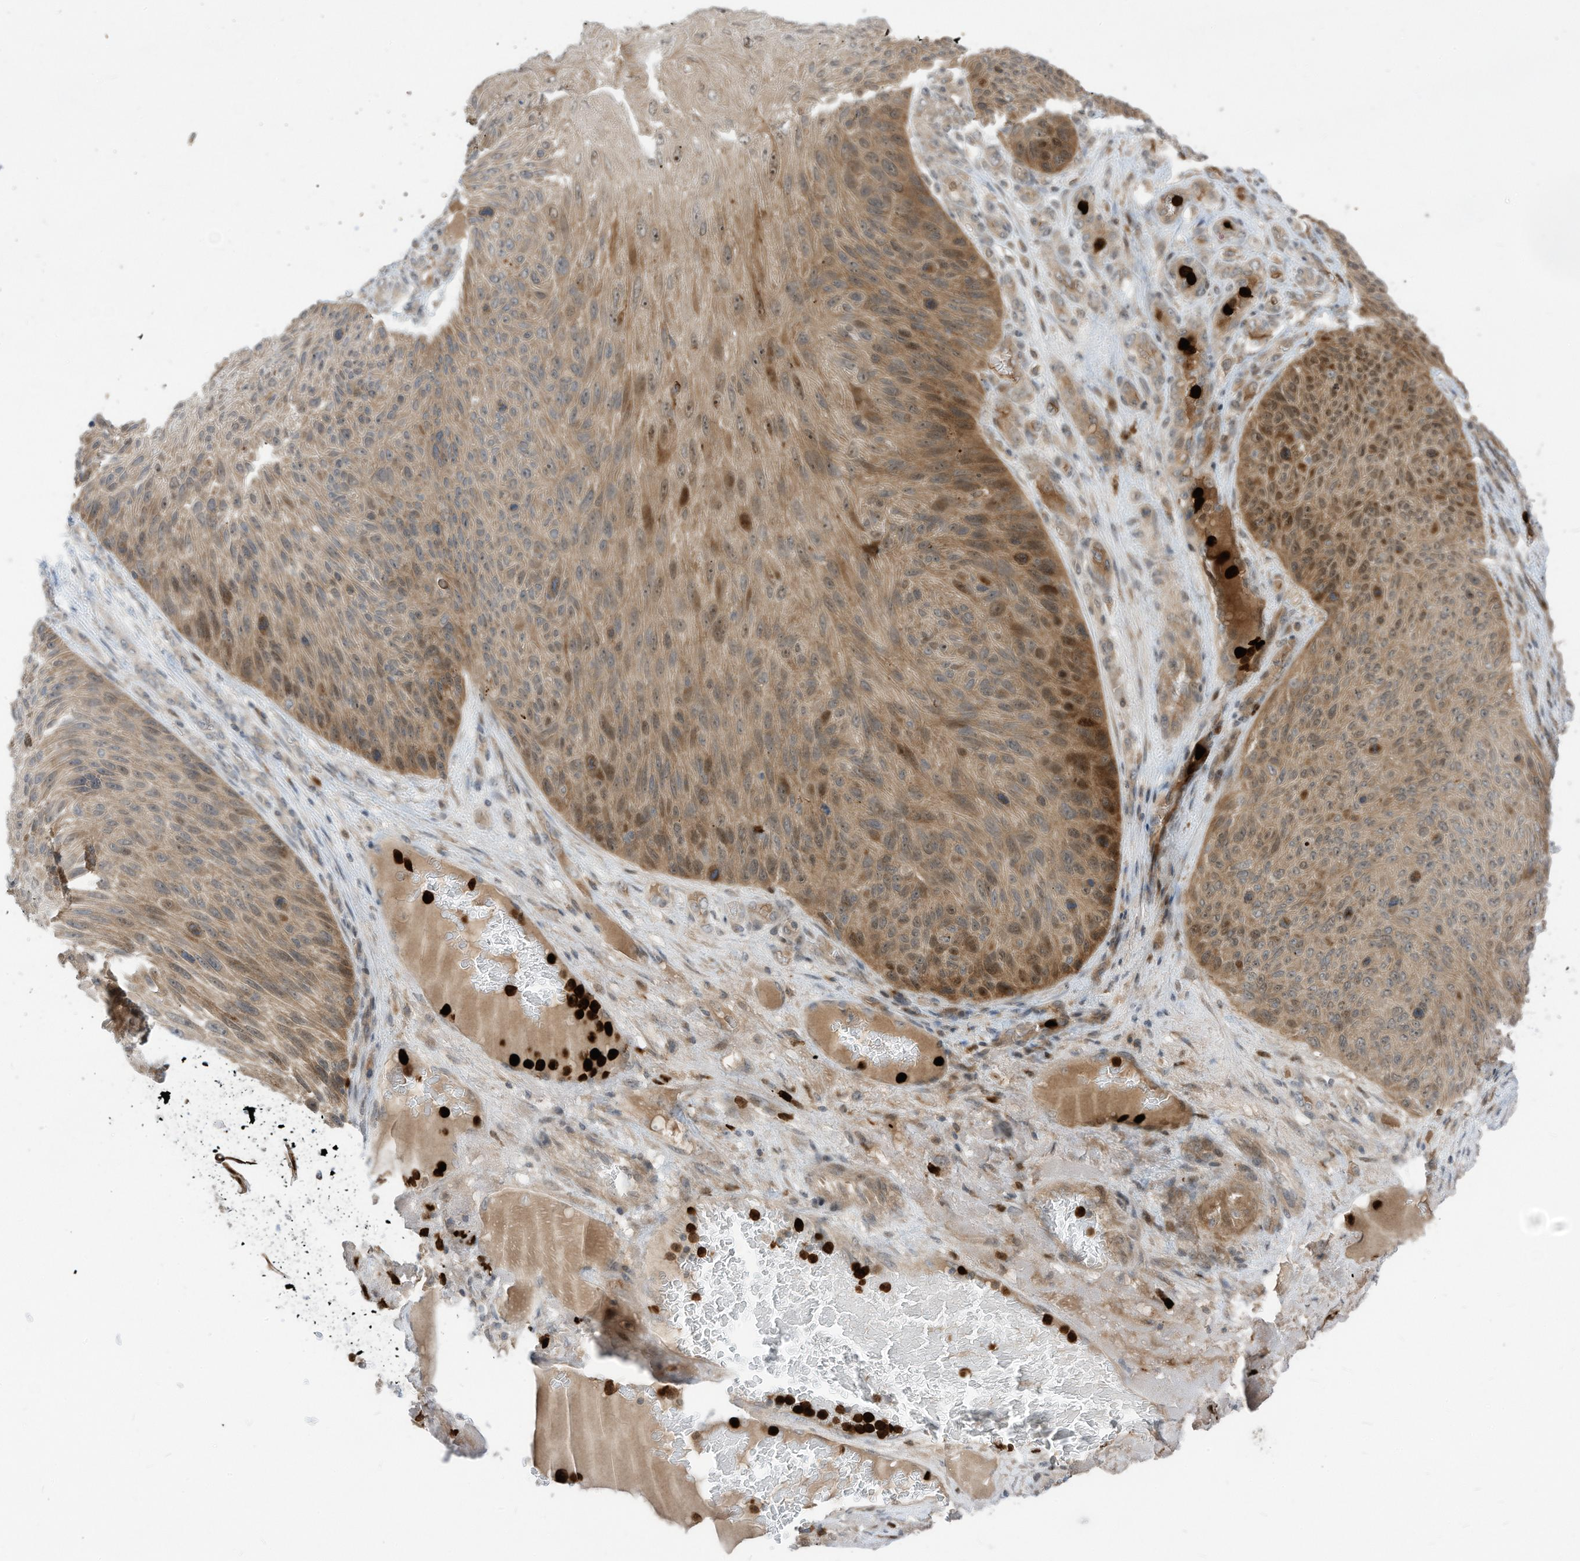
{"staining": {"intensity": "moderate", "quantity": "25%-75%", "location": "cytoplasmic/membranous,nuclear"}, "tissue": "skin cancer", "cell_type": "Tumor cells", "image_type": "cancer", "snomed": [{"axis": "morphology", "description": "Squamous cell carcinoma, NOS"}, {"axis": "topography", "description": "Skin"}], "caption": "Brown immunohistochemical staining in skin cancer displays moderate cytoplasmic/membranous and nuclear expression in approximately 25%-75% of tumor cells. (brown staining indicates protein expression, while blue staining denotes nuclei).", "gene": "CNKSR1", "patient": {"sex": "female", "age": 88}}